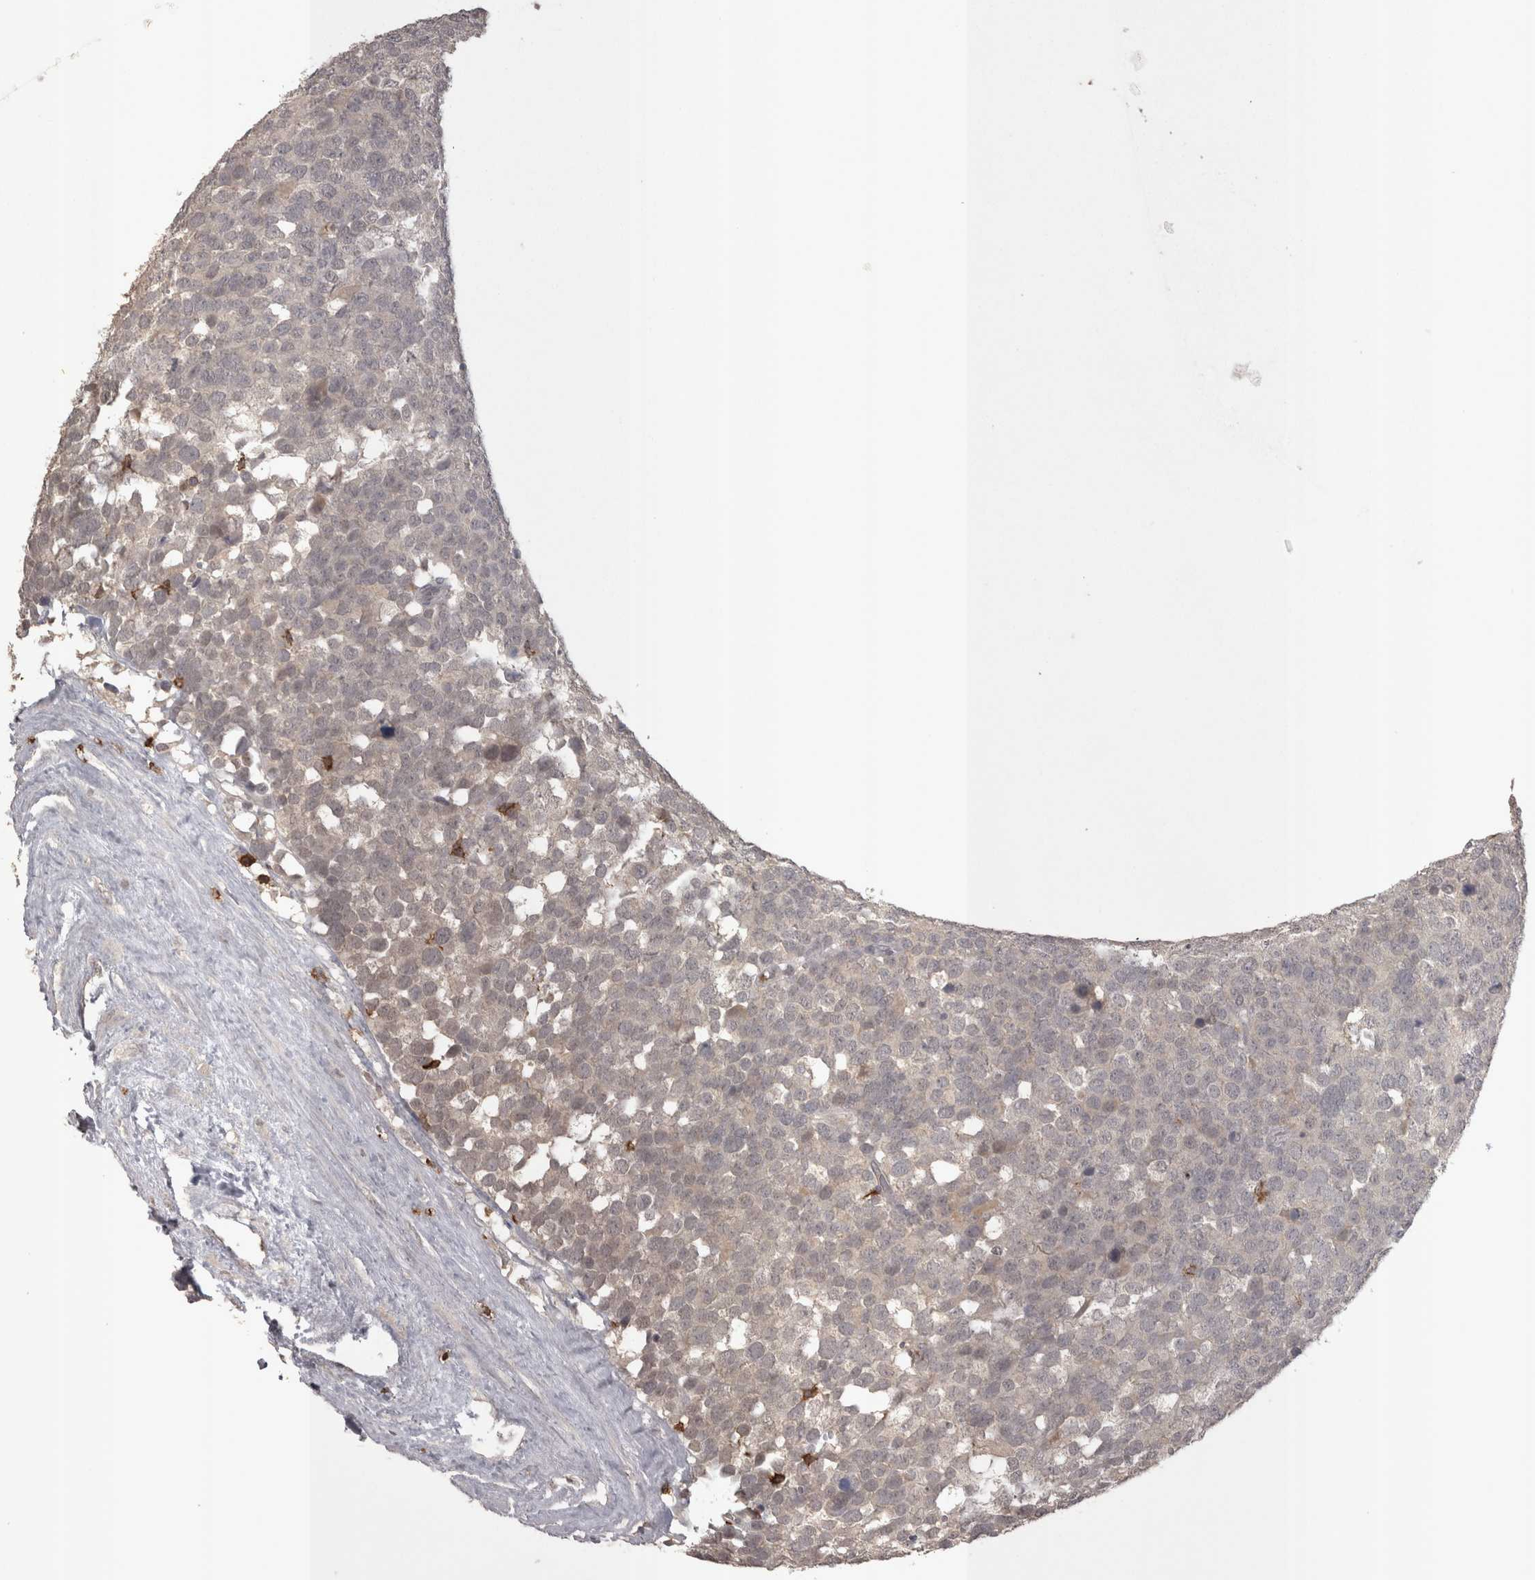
{"staining": {"intensity": "weak", "quantity": "<25%", "location": "cytoplasmic/membranous"}, "tissue": "testis cancer", "cell_type": "Tumor cells", "image_type": "cancer", "snomed": [{"axis": "morphology", "description": "Seminoma, NOS"}, {"axis": "topography", "description": "Testis"}], "caption": "Tumor cells are negative for protein expression in human testis cancer (seminoma).", "gene": "SKAP1", "patient": {"sex": "male", "age": 71}}